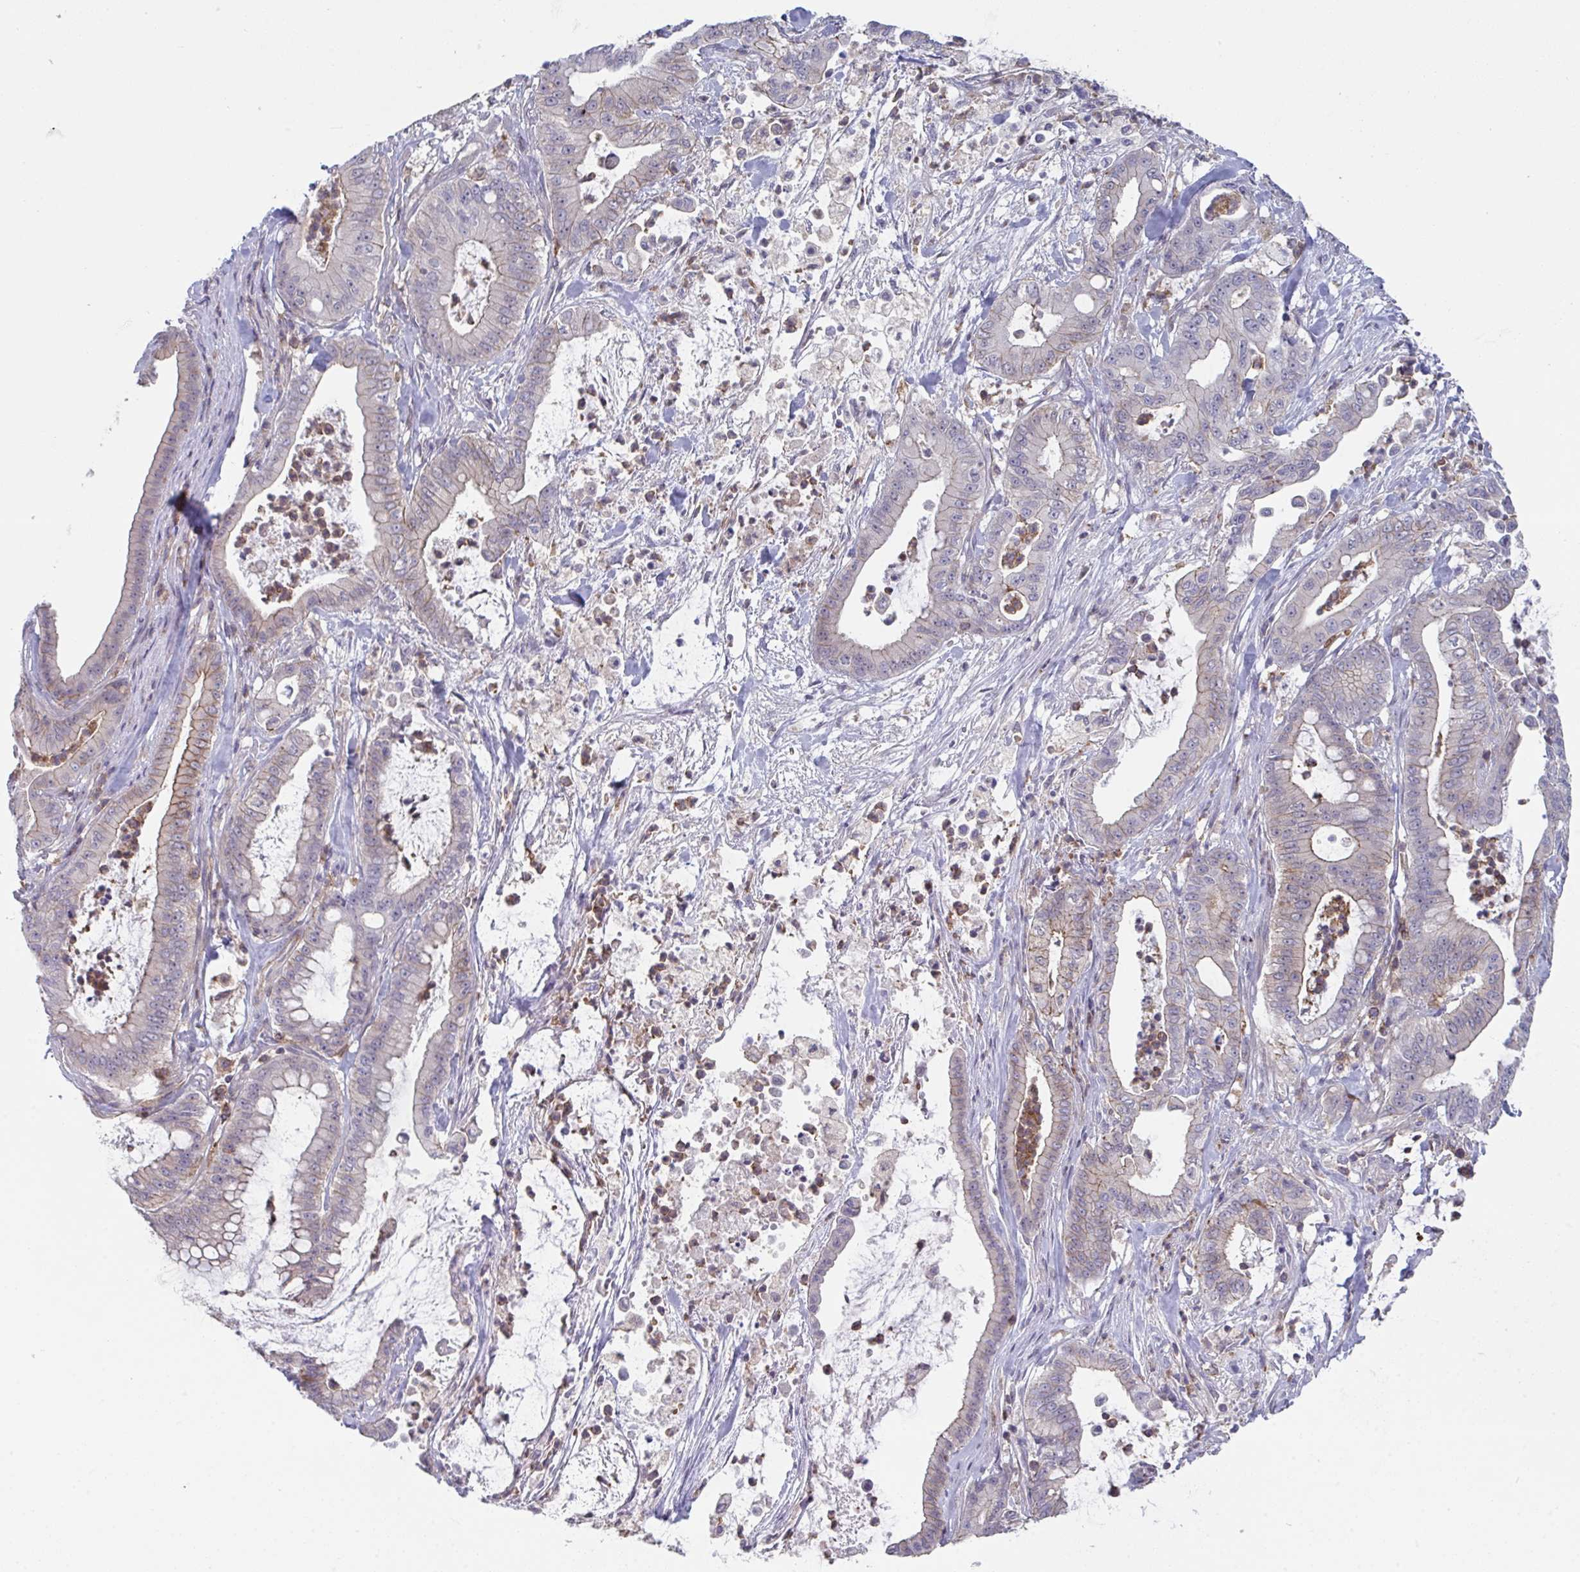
{"staining": {"intensity": "moderate", "quantity": "<25%", "location": "cytoplasmic/membranous"}, "tissue": "pancreatic cancer", "cell_type": "Tumor cells", "image_type": "cancer", "snomed": [{"axis": "morphology", "description": "Adenocarcinoma, NOS"}, {"axis": "topography", "description": "Pancreas"}], "caption": "Immunohistochemical staining of human pancreatic cancer (adenocarcinoma) reveals moderate cytoplasmic/membranous protein positivity in approximately <25% of tumor cells. (DAB (3,3'-diaminobenzidine) = brown stain, brightfield microscopy at high magnification).", "gene": "DISP2", "patient": {"sex": "male", "age": 71}}